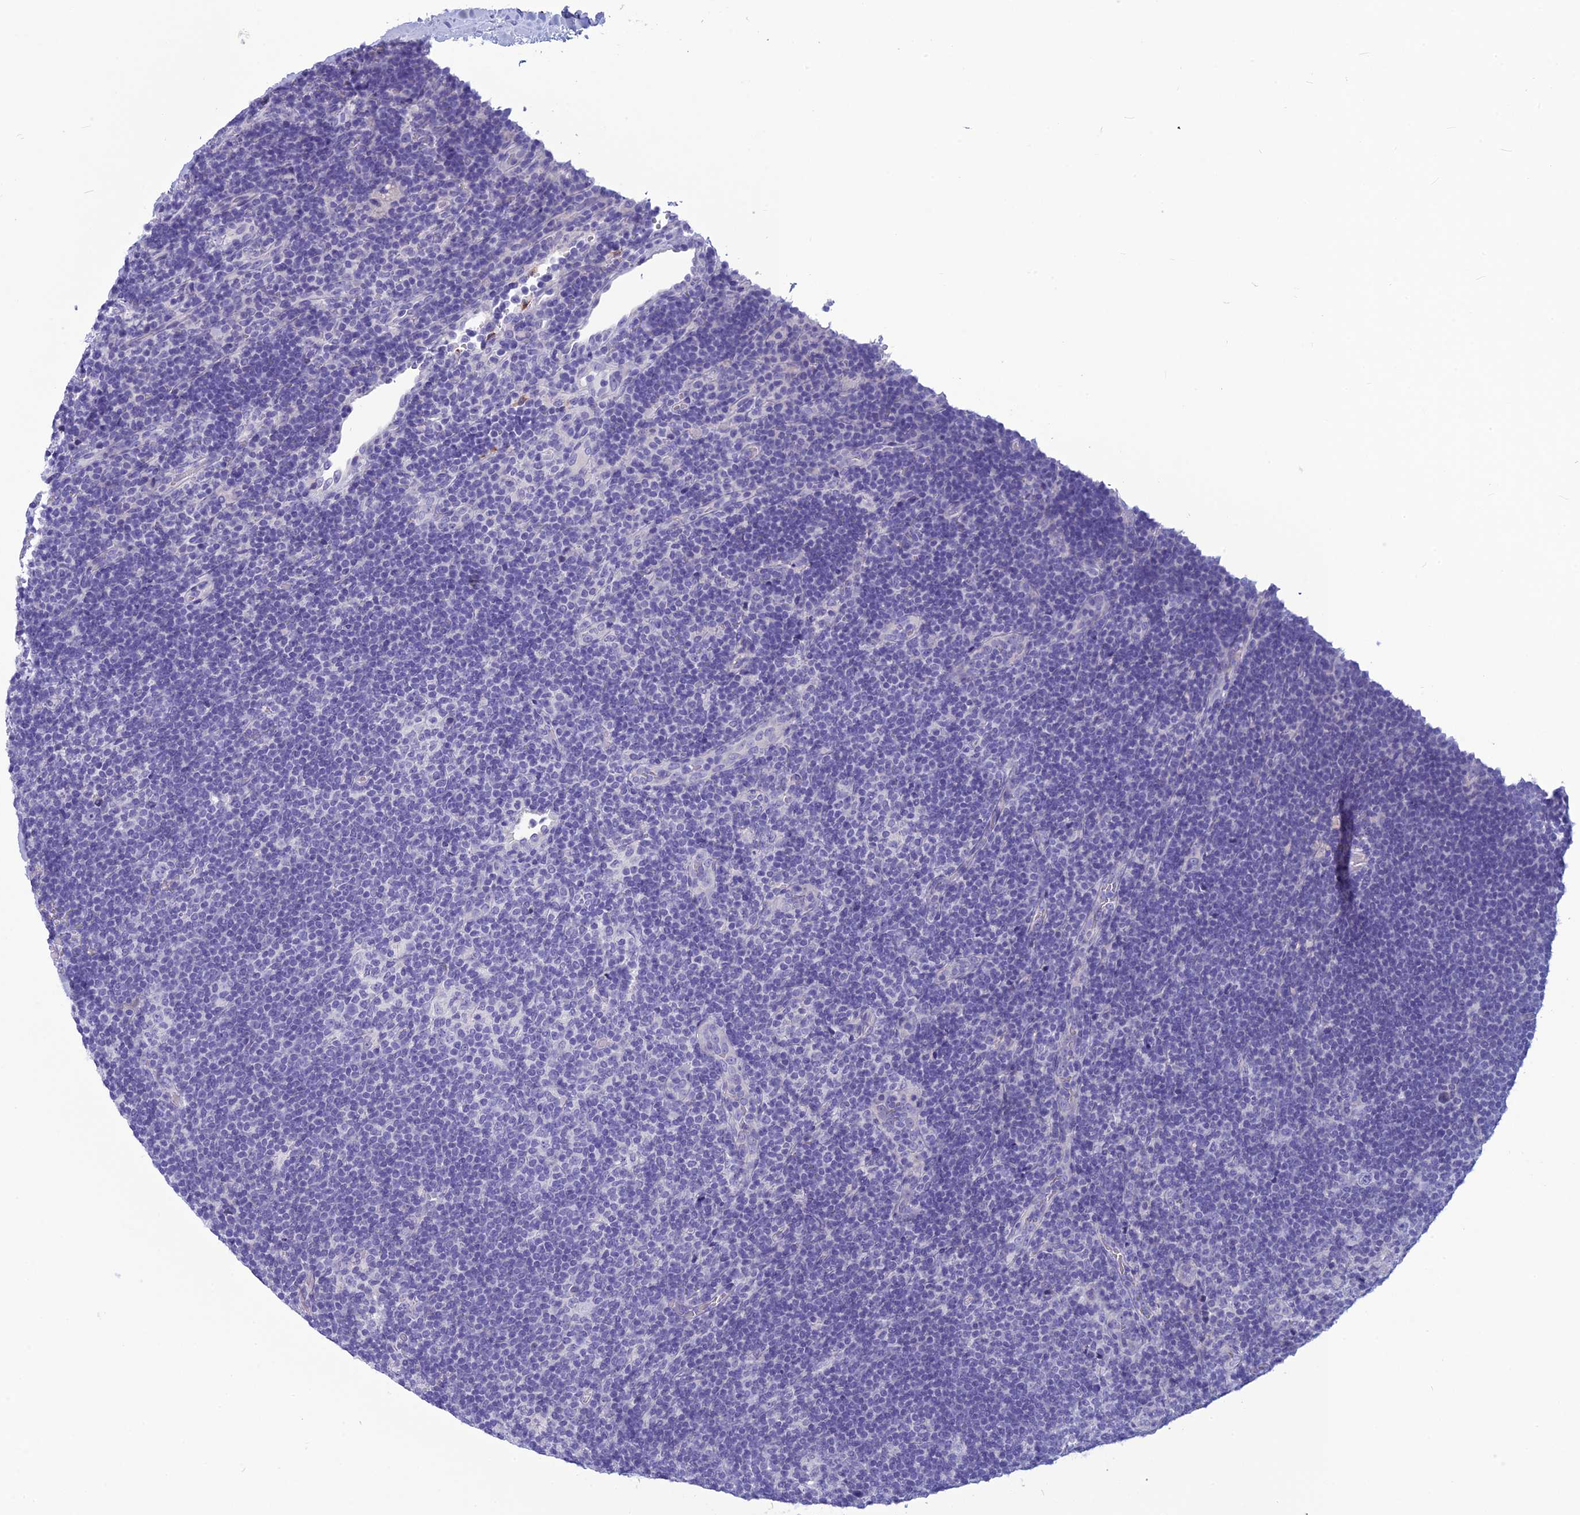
{"staining": {"intensity": "negative", "quantity": "none", "location": "none"}, "tissue": "lymphoma", "cell_type": "Tumor cells", "image_type": "cancer", "snomed": [{"axis": "morphology", "description": "Hodgkin's disease, NOS"}, {"axis": "topography", "description": "Lymph node"}], "caption": "IHC histopathology image of neoplastic tissue: lymphoma stained with DAB (3,3'-diaminobenzidine) shows no significant protein staining in tumor cells.", "gene": "BBS2", "patient": {"sex": "female", "age": 57}}